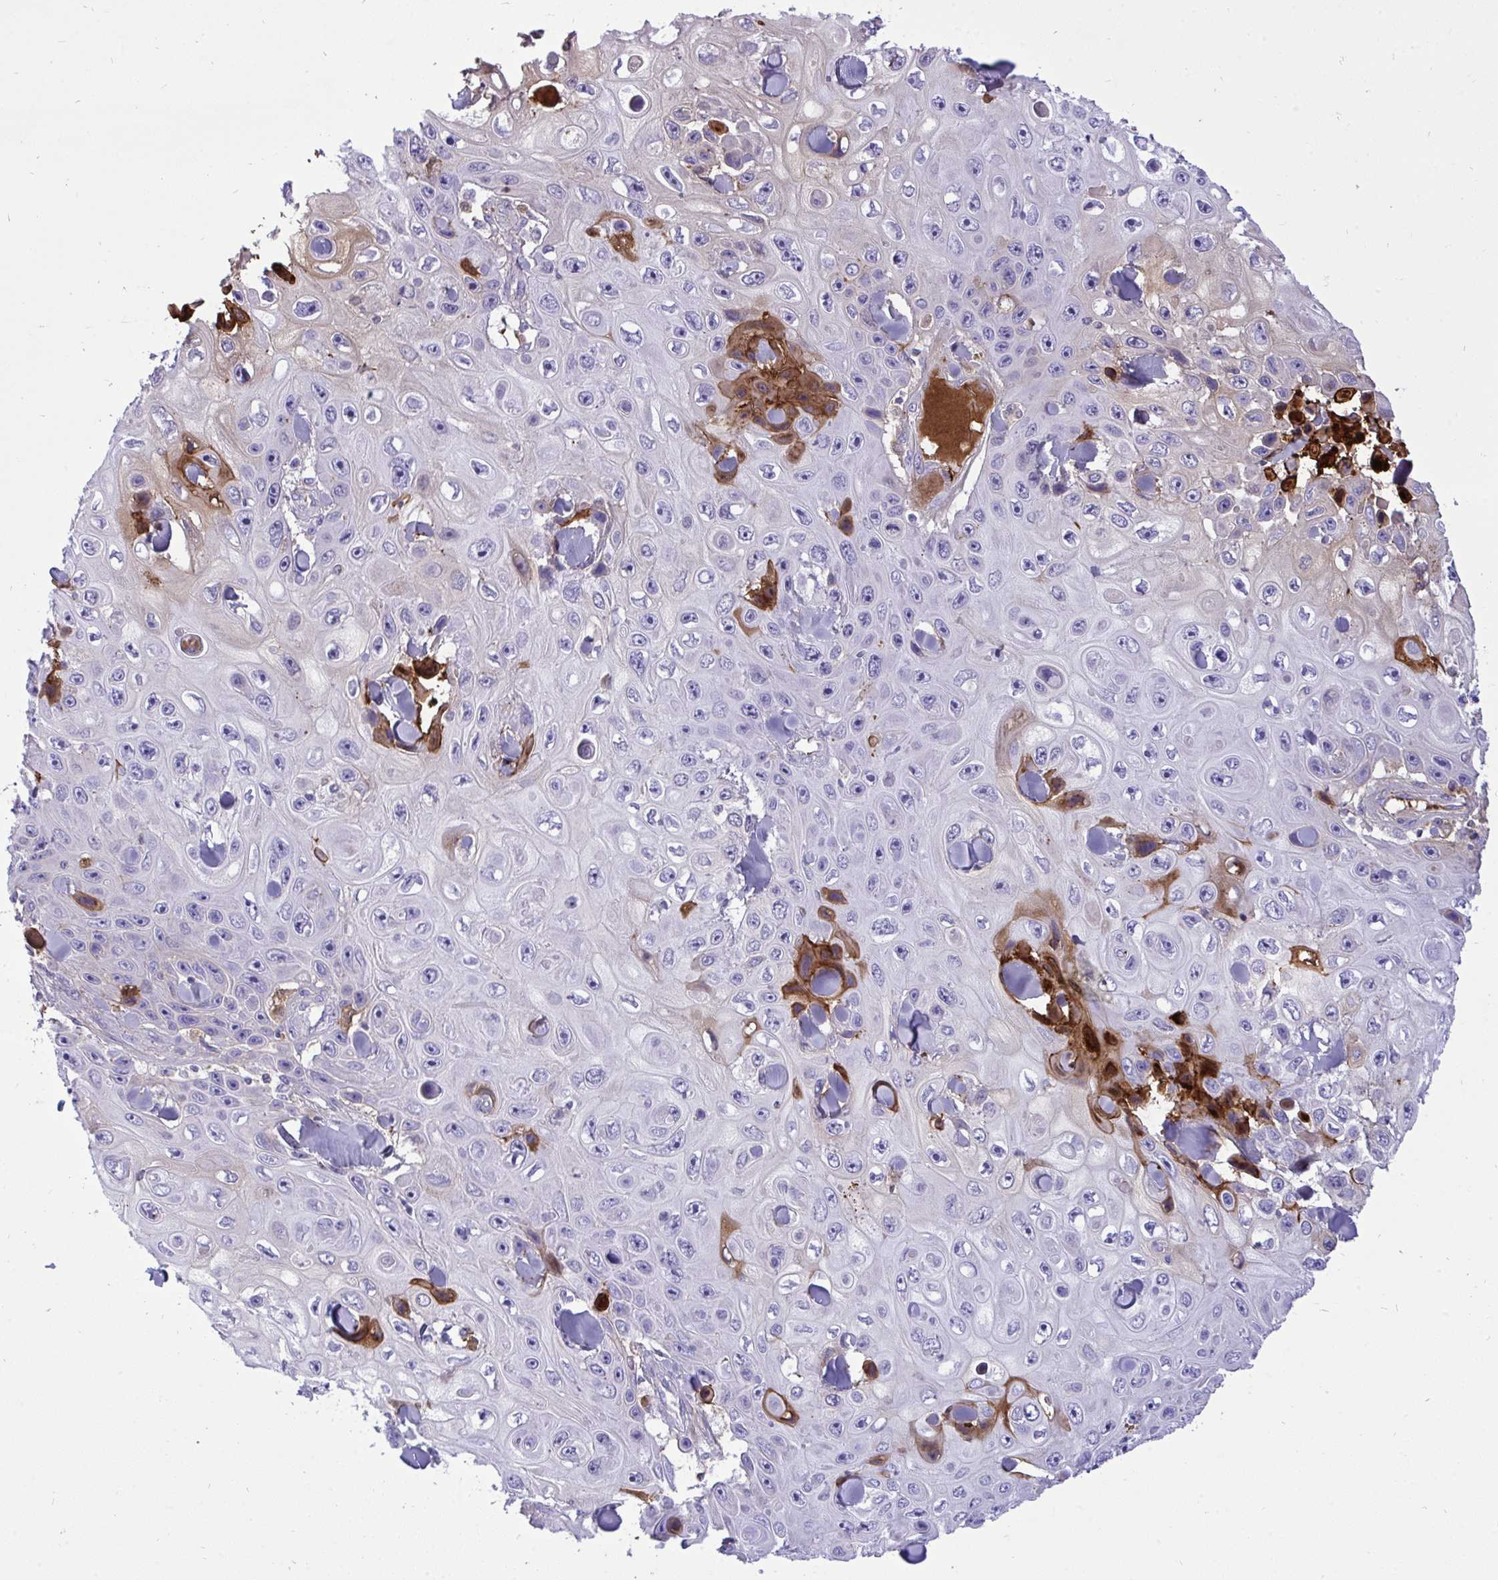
{"staining": {"intensity": "moderate", "quantity": "<25%", "location": "cytoplasmic/membranous"}, "tissue": "skin cancer", "cell_type": "Tumor cells", "image_type": "cancer", "snomed": [{"axis": "morphology", "description": "Squamous cell carcinoma, NOS"}, {"axis": "topography", "description": "Skin"}], "caption": "This is an image of immunohistochemistry (IHC) staining of skin cancer, which shows moderate positivity in the cytoplasmic/membranous of tumor cells.", "gene": "F2", "patient": {"sex": "male", "age": 82}}